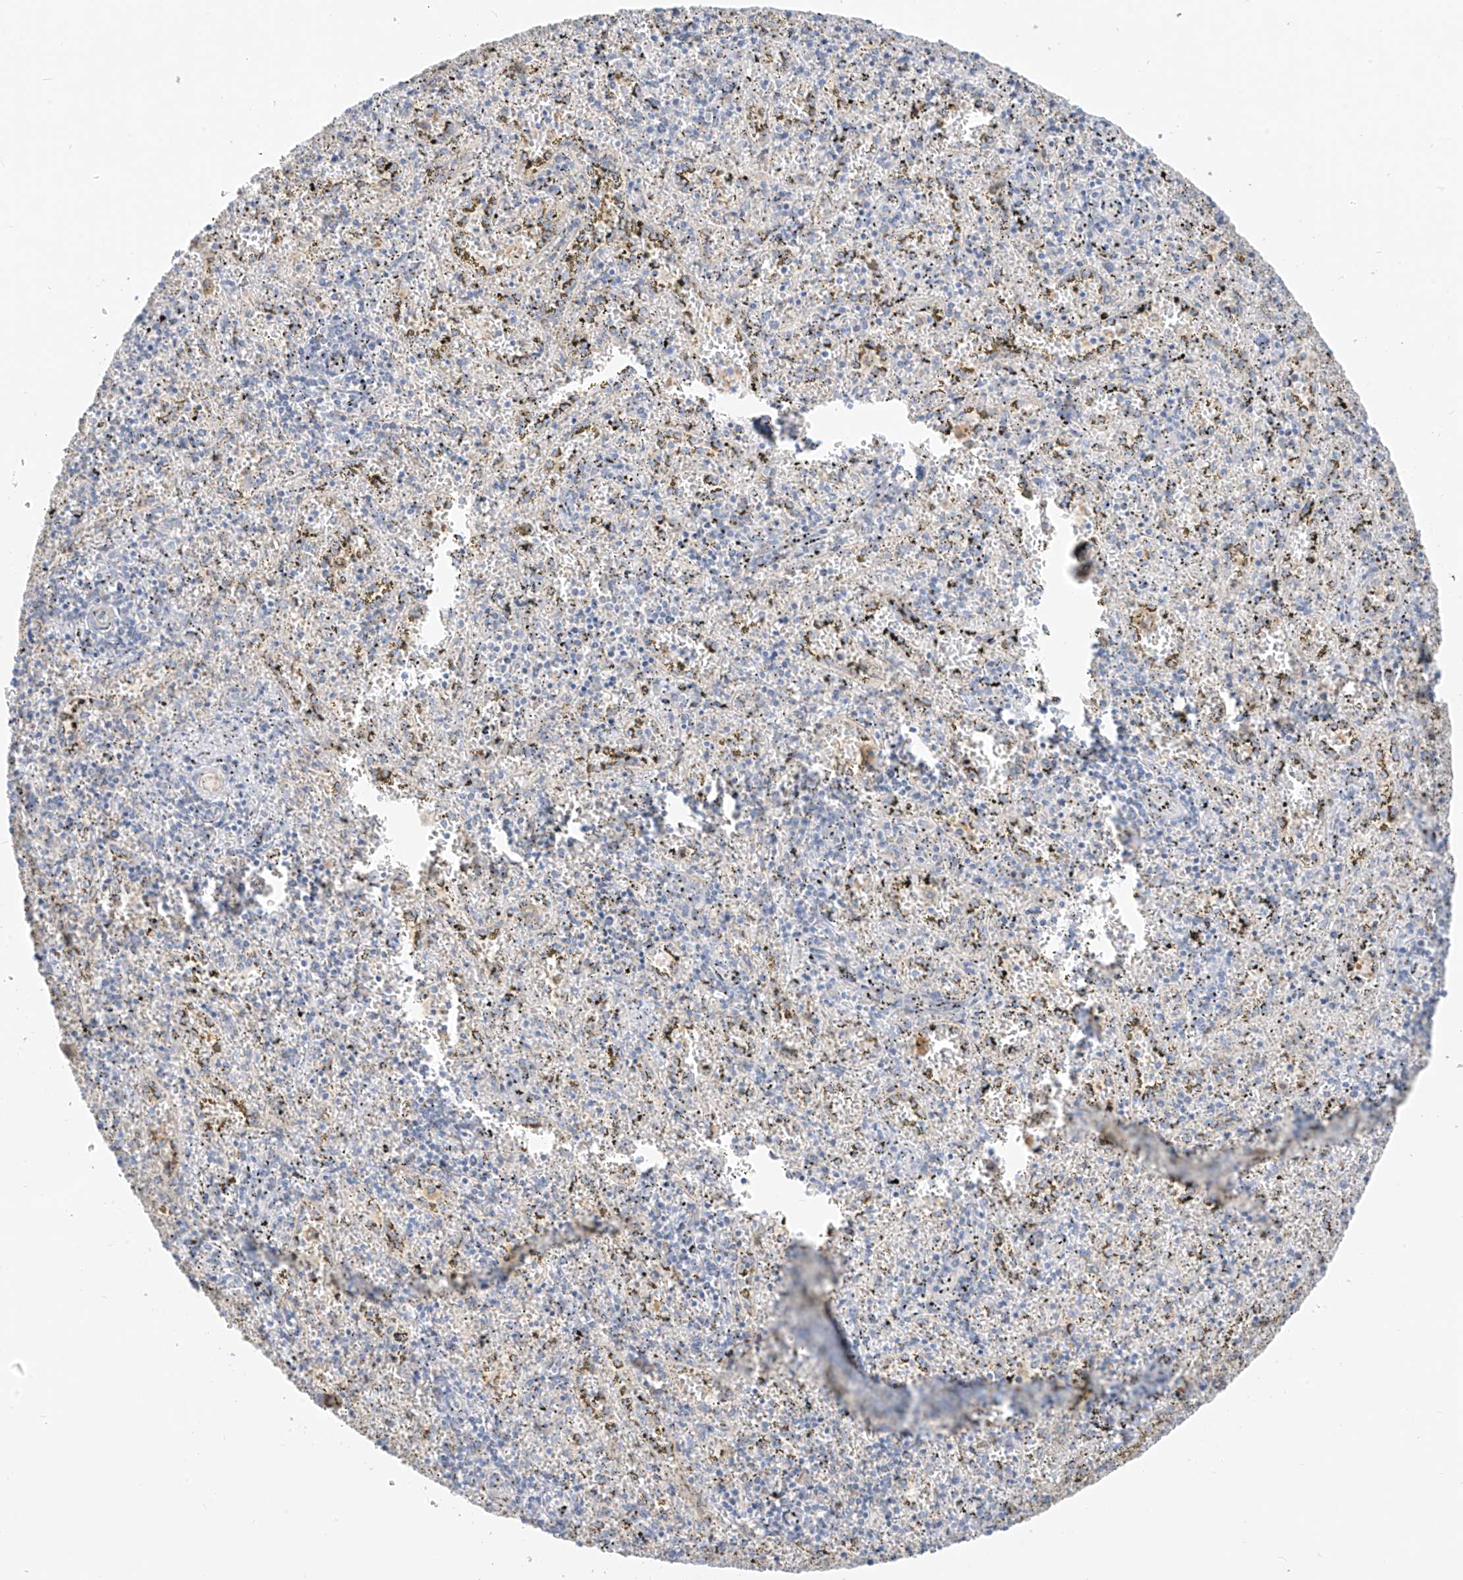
{"staining": {"intensity": "moderate", "quantity": "<25%", "location": "cytoplasmic/membranous"}, "tissue": "spleen", "cell_type": "Cells in red pulp", "image_type": "normal", "snomed": [{"axis": "morphology", "description": "Normal tissue, NOS"}, {"axis": "topography", "description": "Spleen"}], "caption": "Immunohistochemical staining of unremarkable spleen demonstrates low levels of moderate cytoplasmic/membranous expression in approximately <25% of cells in red pulp. (DAB (3,3'-diaminobenzidine) = brown stain, brightfield microscopy at high magnification).", "gene": "C2orf42", "patient": {"sex": "male", "age": 11}}